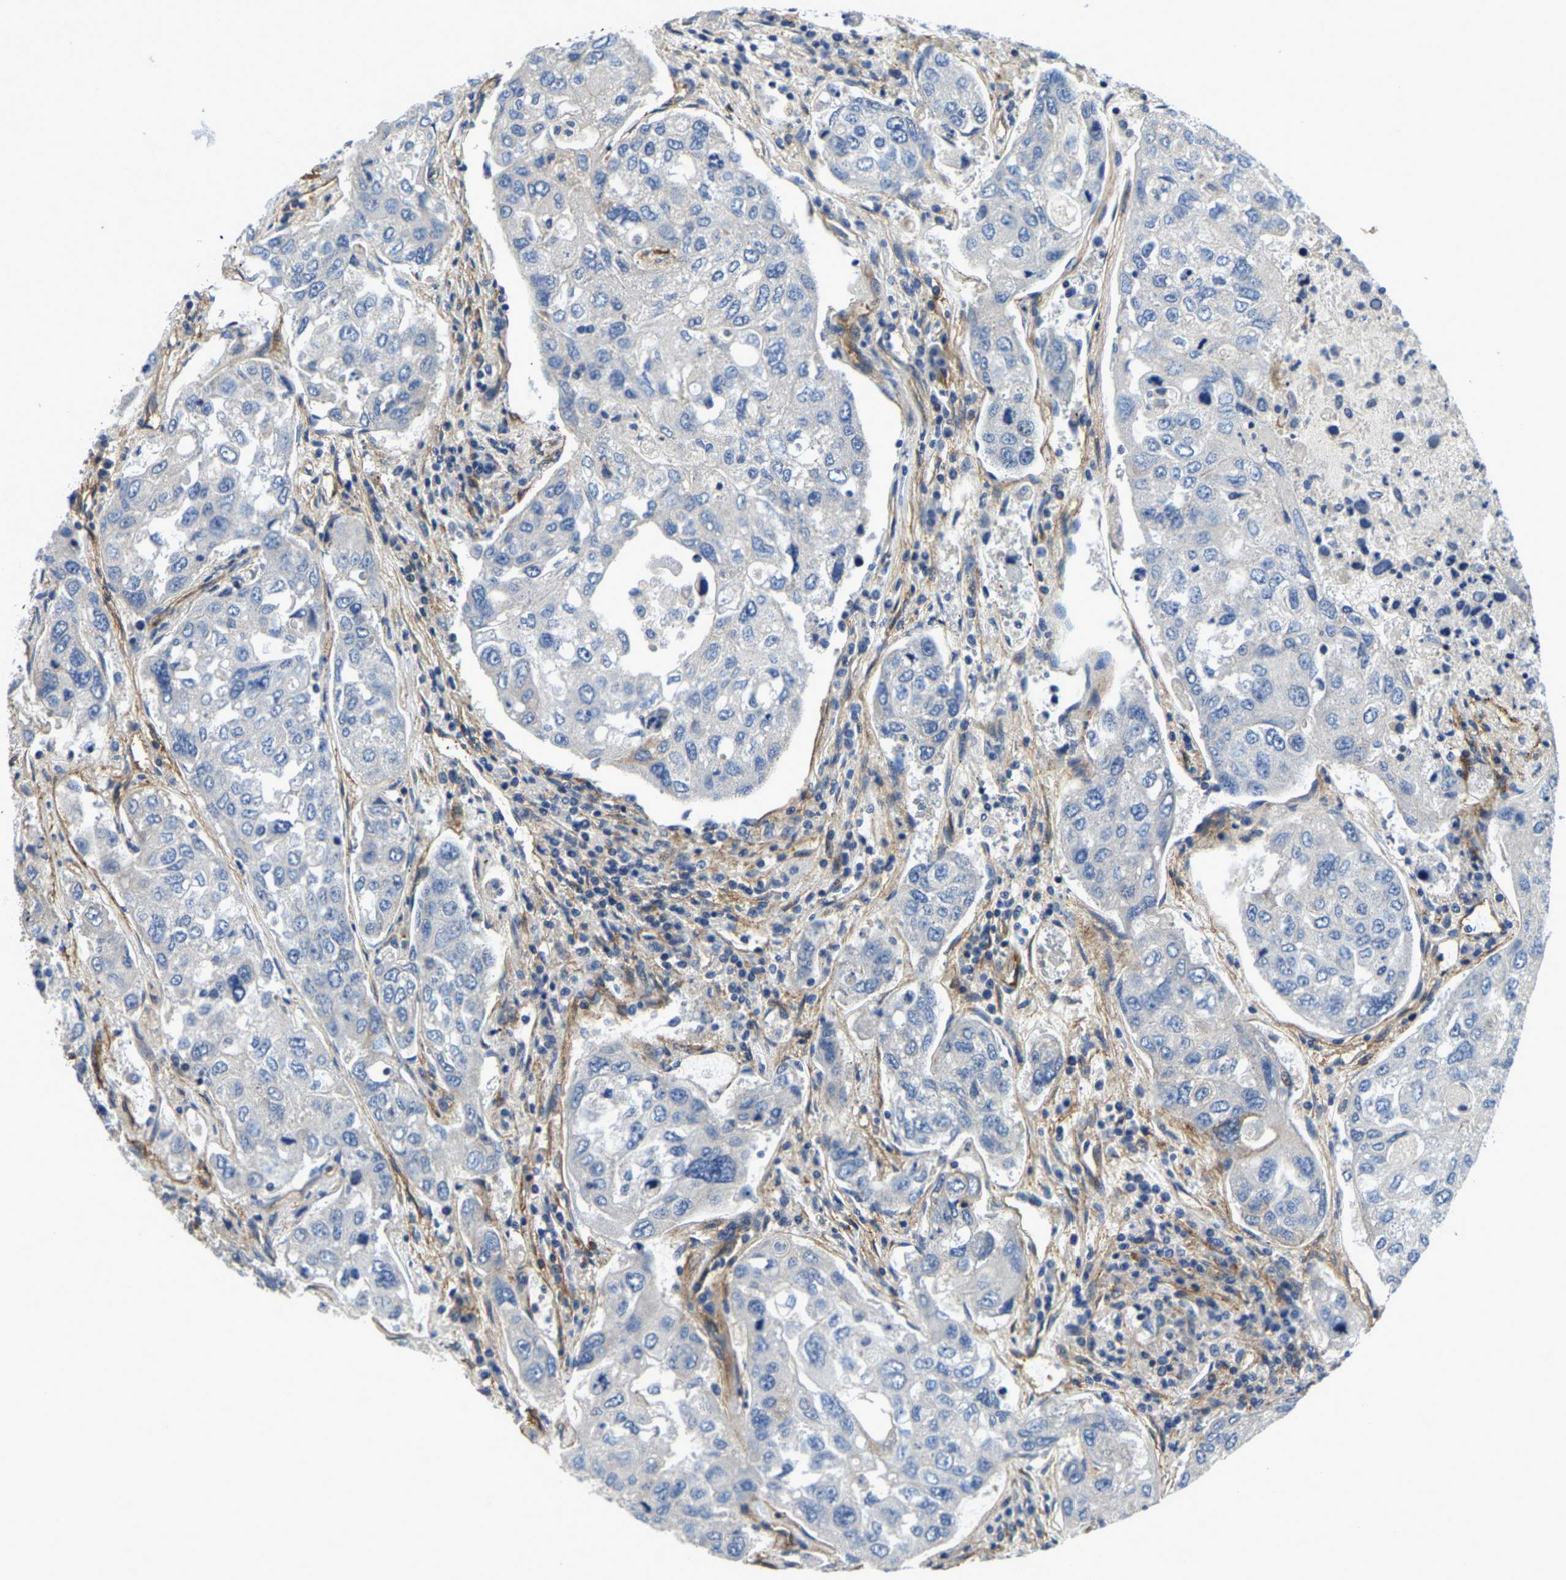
{"staining": {"intensity": "negative", "quantity": "none", "location": "none"}, "tissue": "urothelial cancer", "cell_type": "Tumor cells", "image_type": "cancer", "snomed": [{"axis": "morphology", "description": "Urothelial carcinoma, High grade"}, {"axis": "topography", "description": "Lymph node"}, {"axis": "topography", "description": "Urinary bladder"}], "caption": "Immunohistochemical staining of human high-grade urothelial carcinoma displays no significant positivity in tumor cells.", "gene": "ITGA2", "patient": {"sex": "male", "age": 51}}